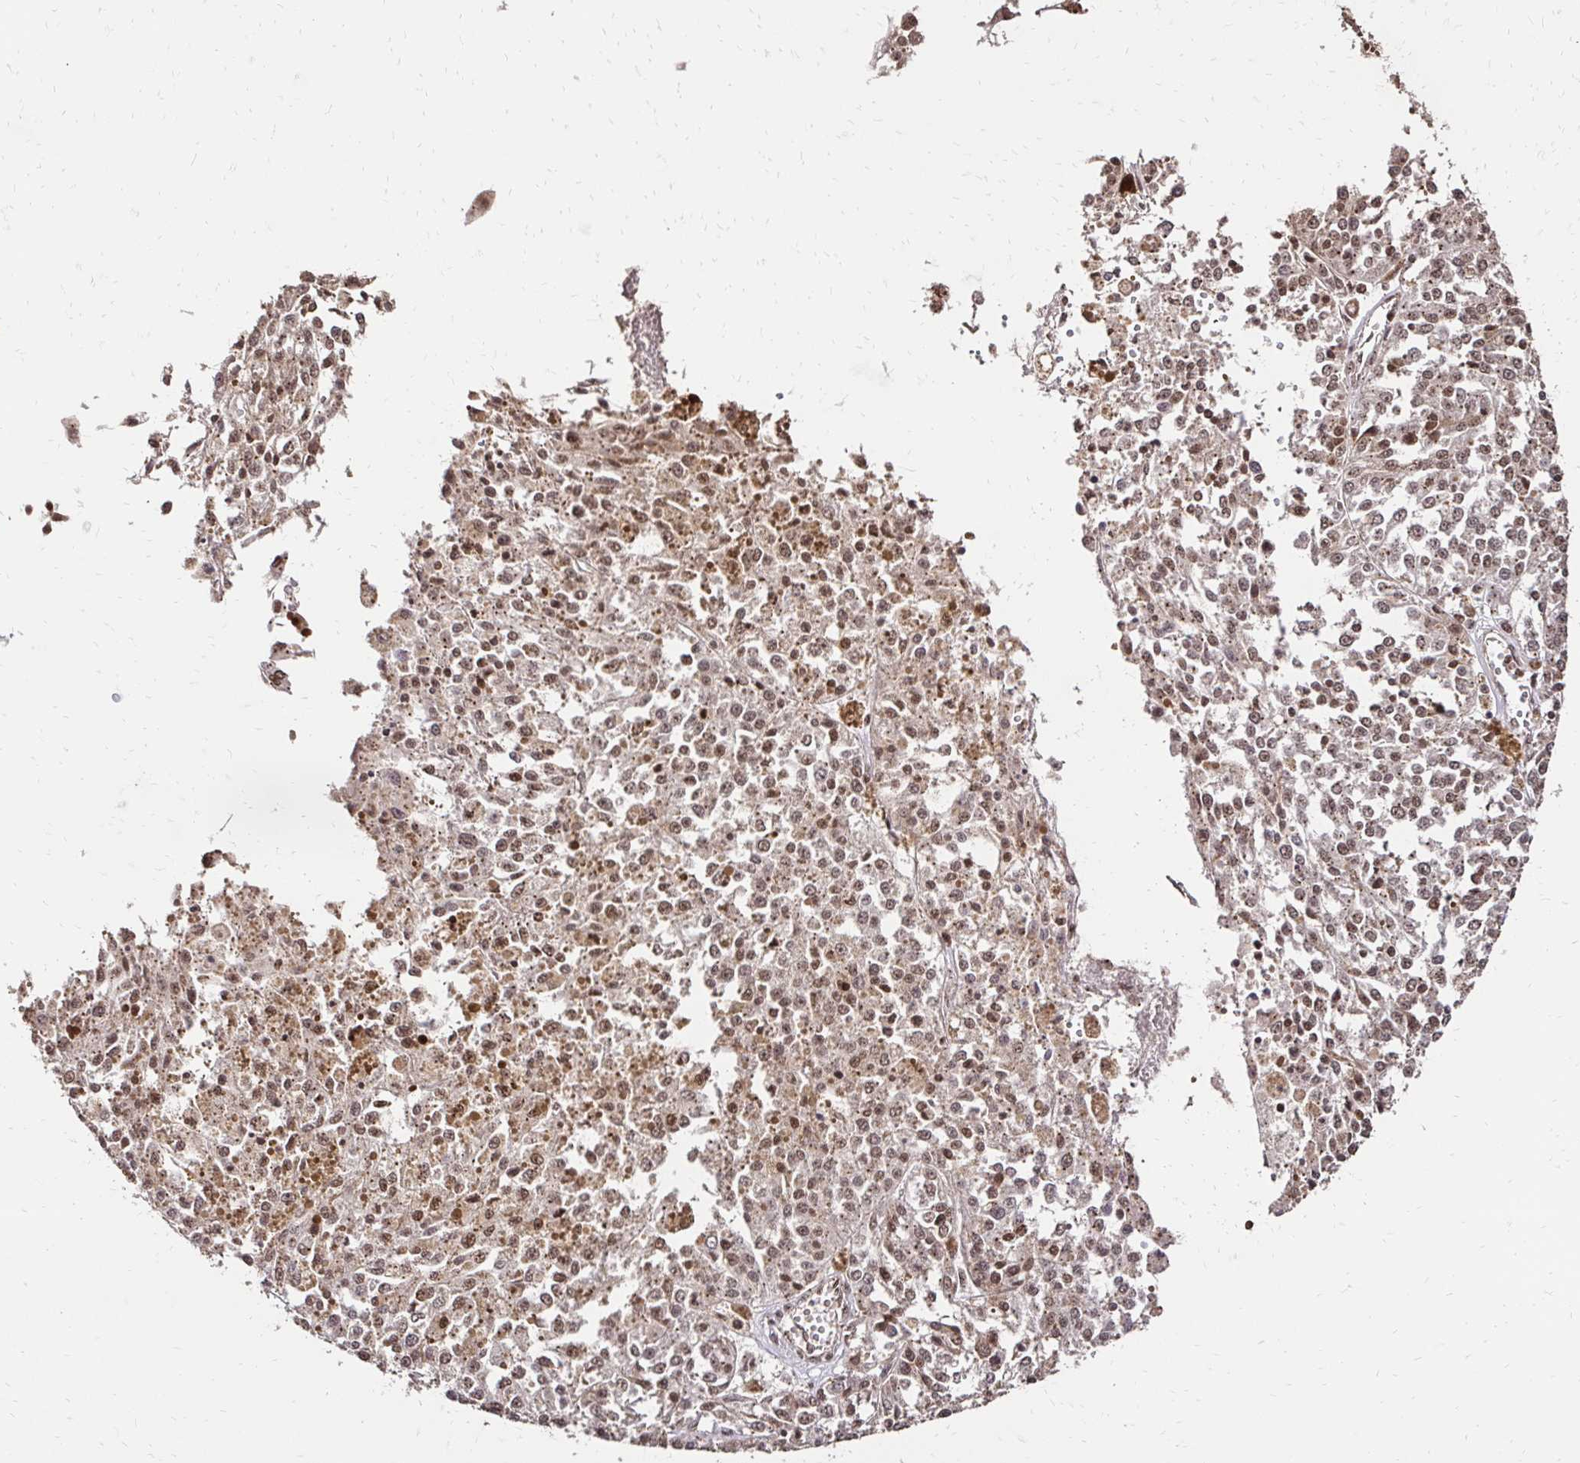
{"staining": {"intensity": "moderate", "quantity": ">75%", "location": "cytoplasmic/membranous,nuclear"}, "tissue": "melanoma", "cell_type": "Tumor cells", "image_type": "cancer", "snomed": [{"axis": "morphology", "description": "Malignant melanoma, Metastatic site"}, {"axis": "topography", "description": "Lymph node"}], "caption": "Immunohistochemistry micrograph of melanoma stained for a protein (brown), which exhibits medium levels of moderate cytoplasmic/membranous and nuclear expression in about >75% of tumor cells.", "gene": "GLYR1", "patient": {"sex": "female", "age": 64}}